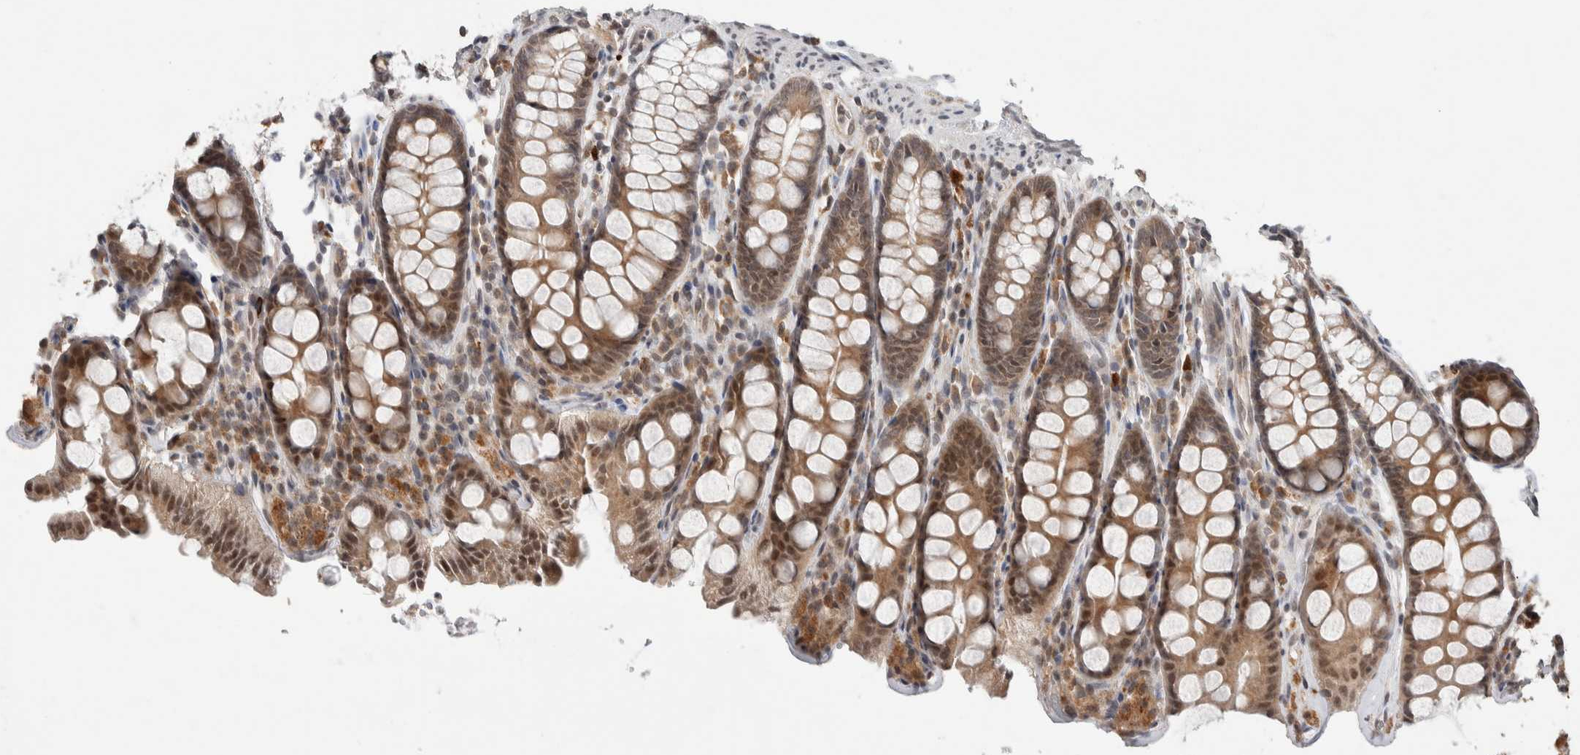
{"staining": {"intensity": "weak", "quantity": ">75%", "location": "cytoplasmic/membranous"}, "tissue": "colon", "cell_type": "Endothelial cells", "image_type": "normal", "snomed": [{"axis": "morphology", "description": "Normal tissue, NOS"}, {"axis": "topography", "description": "Colon"}, {"axis": "topography", "description": "Peripheral nerve tissue"}], "caption": "Colon stained for a protein (brown) demonstrates weak cytoplasmic/membranous positive staining in approximately >75% of endothelial cells.", "gene": "KCNK1", "patient": {"sex": "female", "age": 61}}